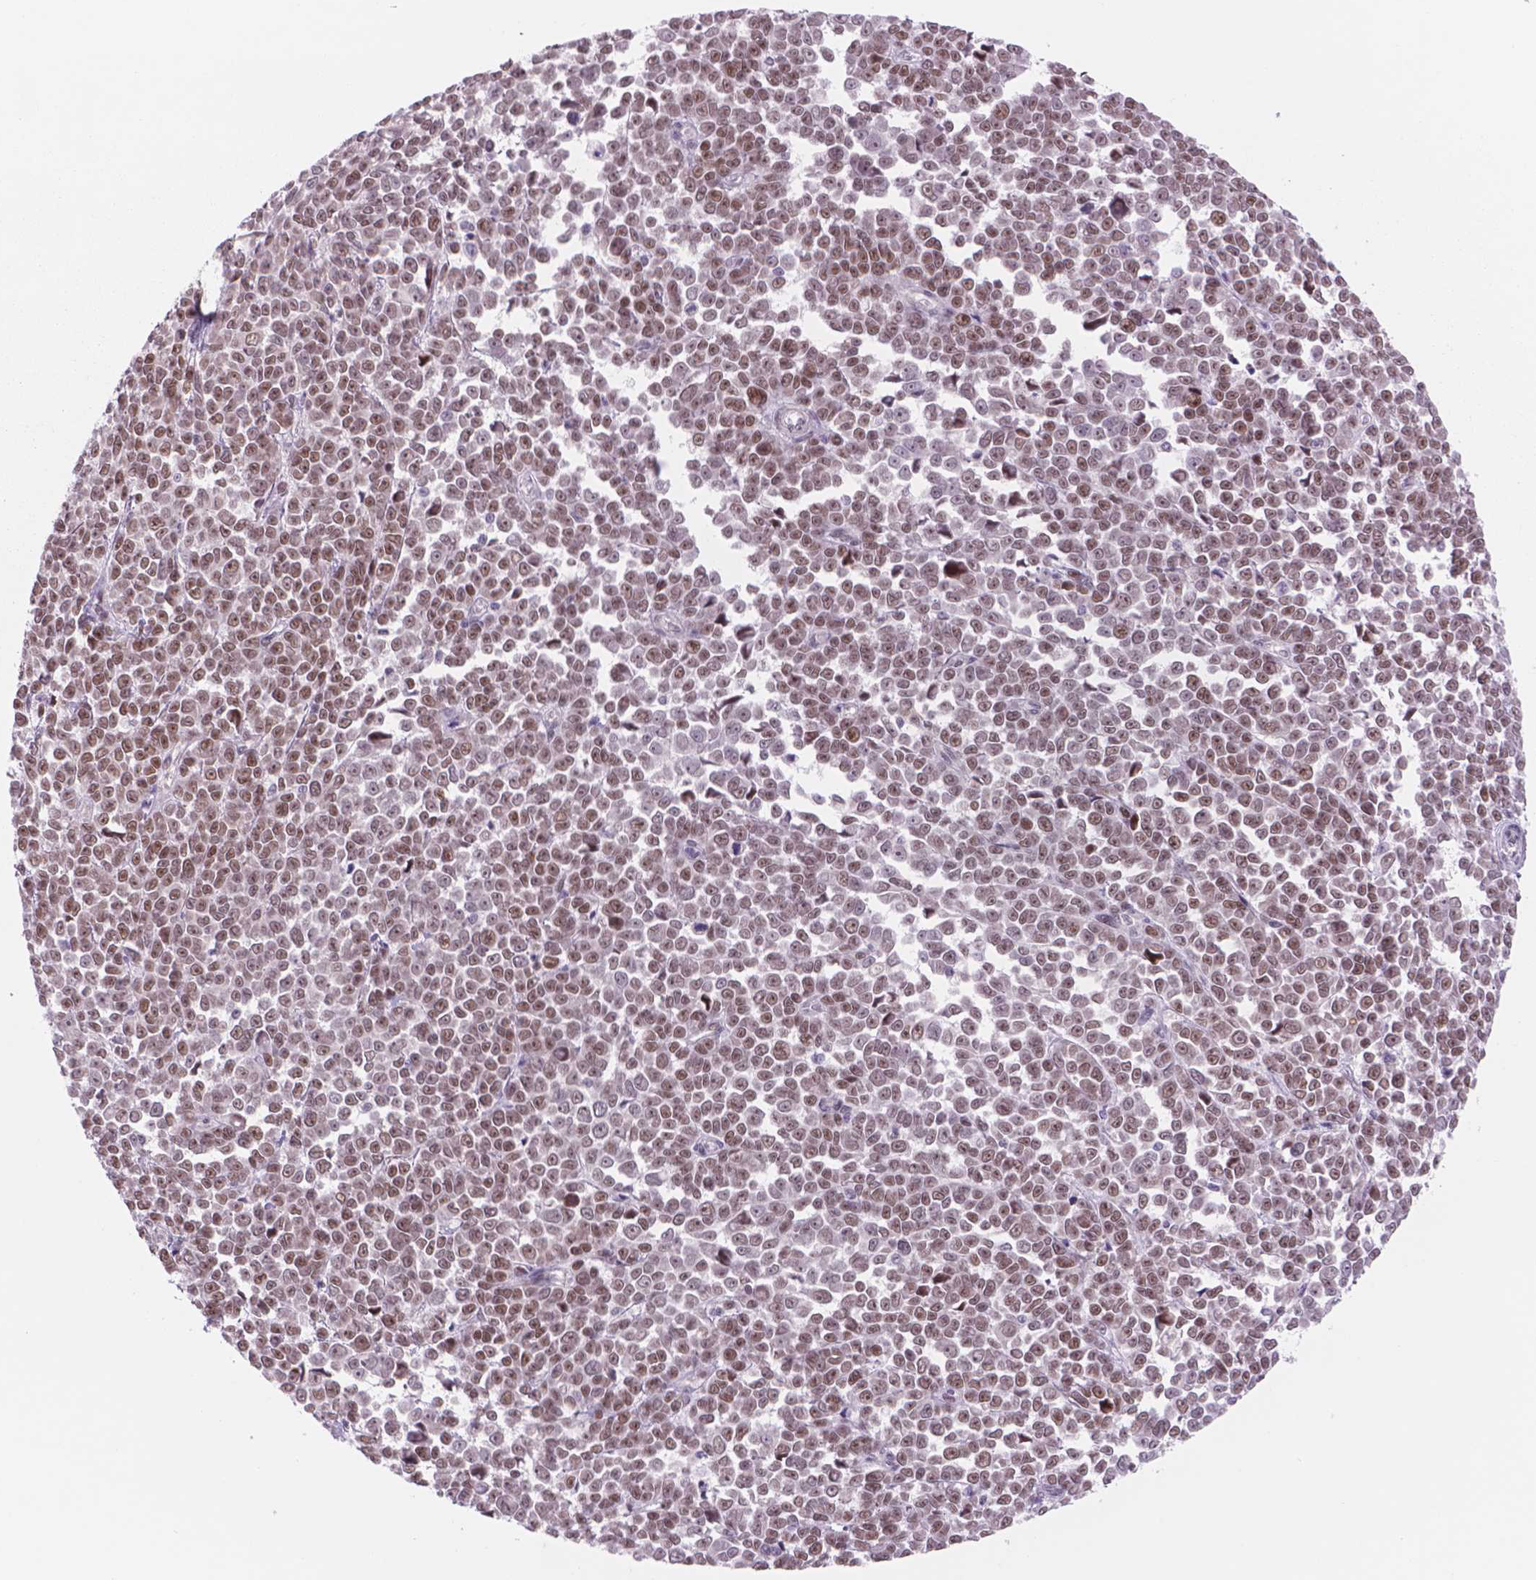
{"staining": {"intensity": "moderate", "quantity": ">75%", "location": "nuclear"}, "tissue": "melanoma", "cell_type": "Tumor cells", "image_type": "cancer", "snomed": [{"axis": "morphology", "description": "Malignant melanoma, NOS"}, {"axis": "topography", "description": "Skin"}], "caption": "Tumor cells reveal medium levels of moderate nuclear positivity in about >75% of cells in human malignant melanoma.", "gene": "POLR3D", "patient": {"sex": "female", "age": 95}}